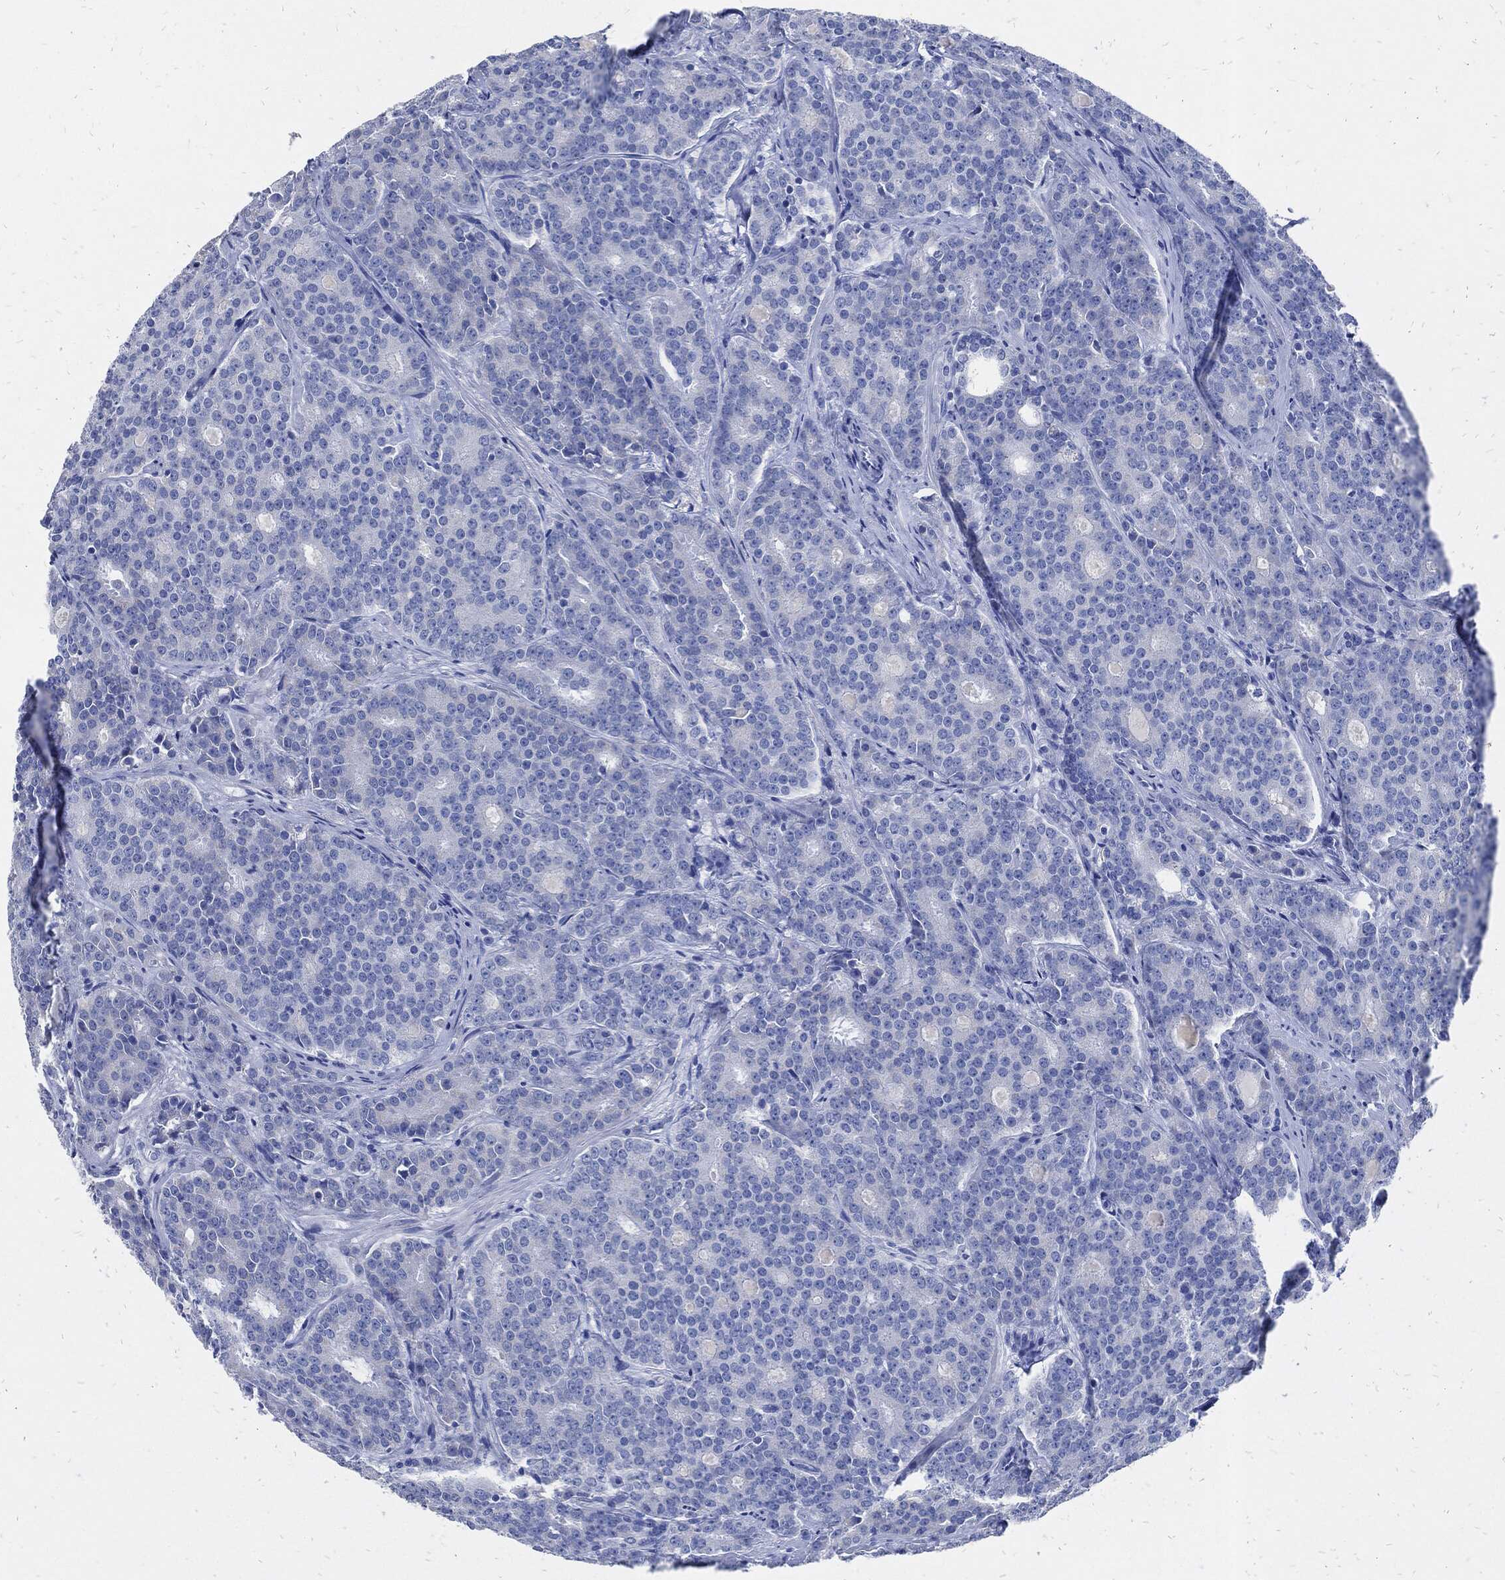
{"staining": {"intensity": "negative", "quantity": "none", "location": "none"}, "tissue": "prostate cancer", "cell_type": "Tumor cells", "image_type": "cancer", "snomed": [{"axis": "morphology", "description": "Adenocarcinoma, NOS"}, {"axis": "topography", "description": "Prostate"}], "caption": "This is a photomicrograph of immunohistochemistry (IHC) staining of adenocarcinoma (prostate), which shows no staining in tumor cells. (DAB (3,3'-diaminobenzidine) IHC, high magnification).", "gene": "FABP4", "patient": {"sex": "male", "age": 71}}